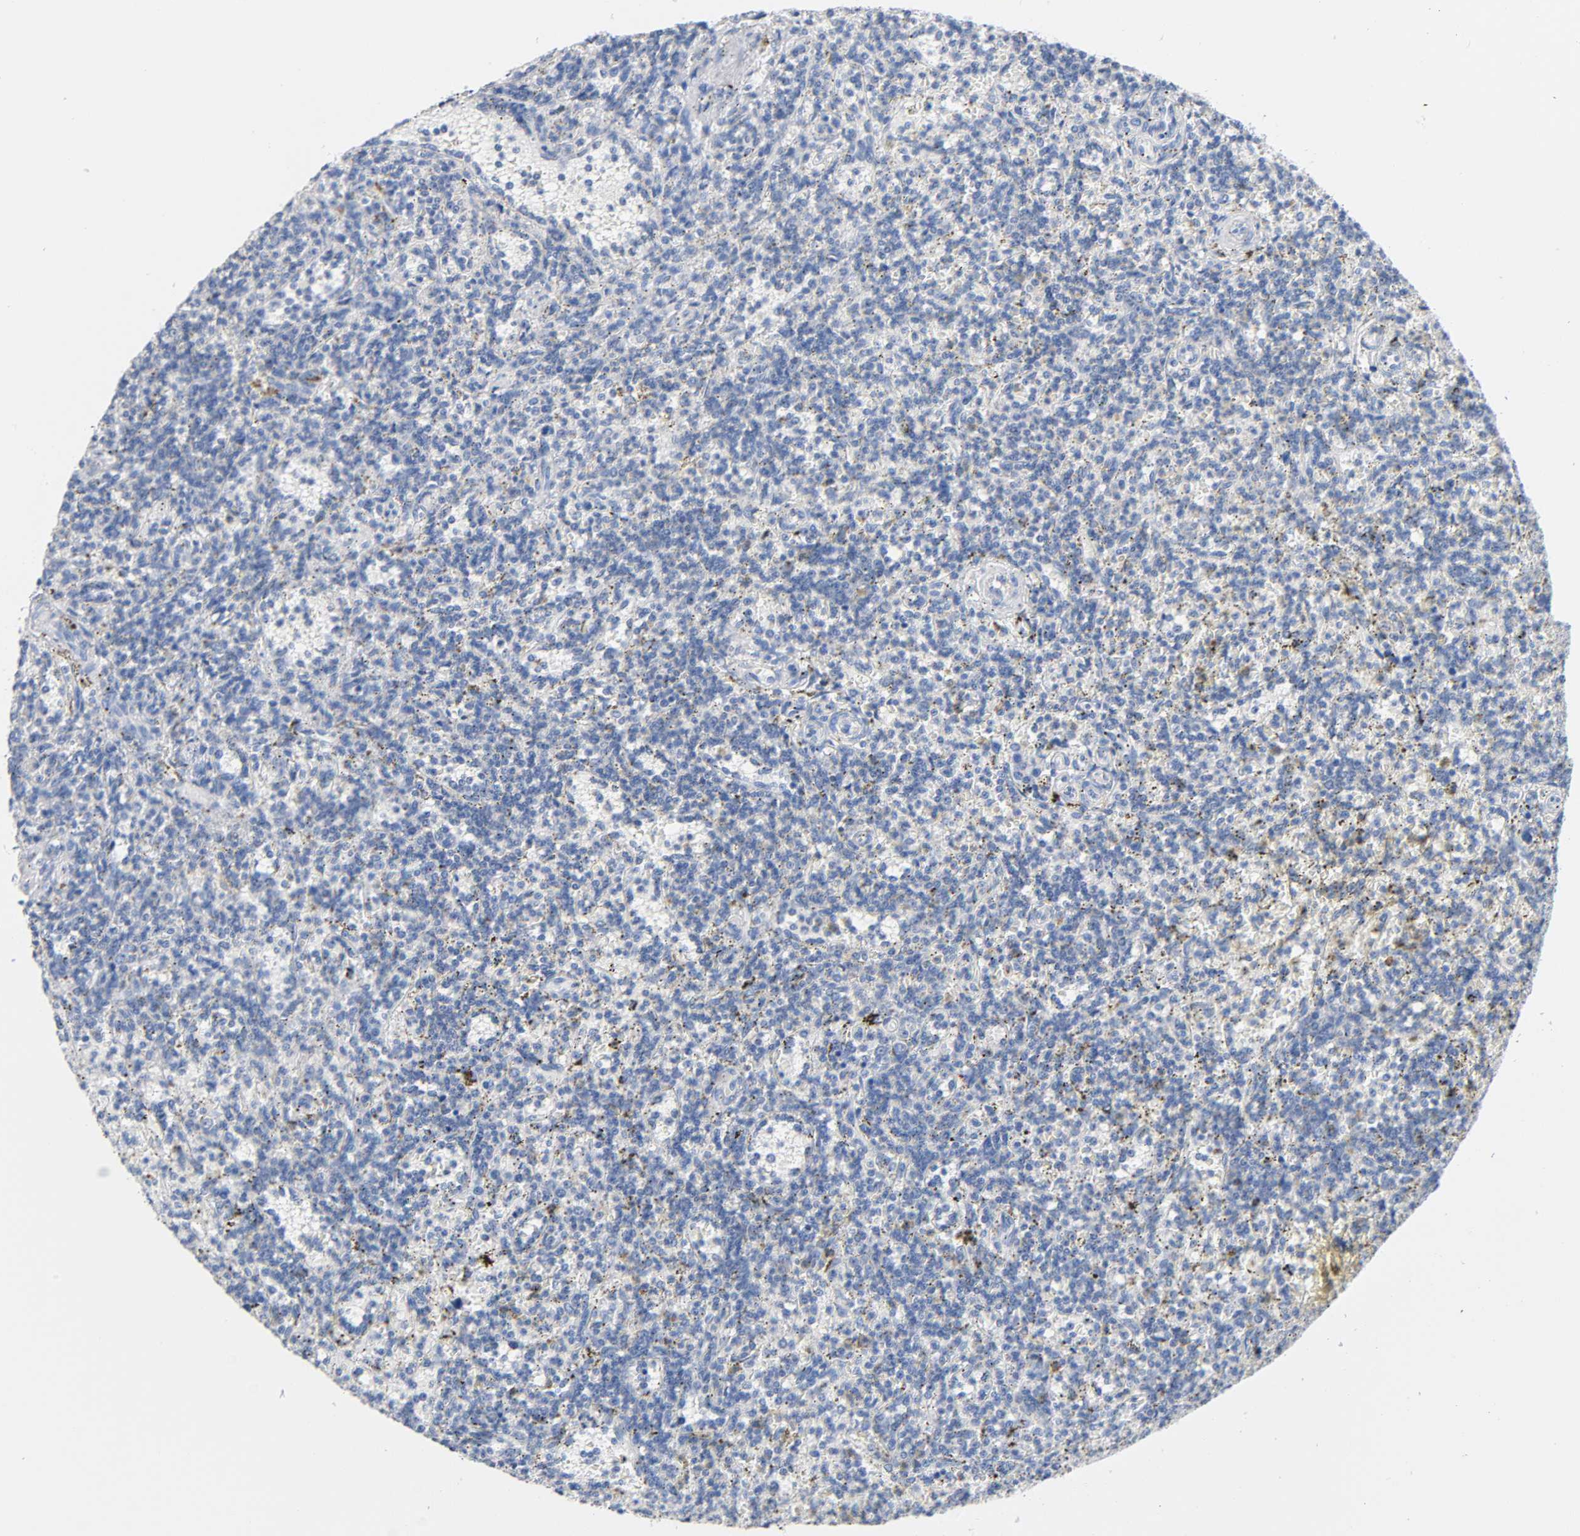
{"staining": {"intensity": "negative", "quantity": "none", "location": "none"}, "tissue": "lymphoma", "cell_type": "Tumor cells", "image_type": "cancer", "snomed": [{"axis": "morphology", "description": "Malignant lymphoma, non-Hodgkin's type, Low grade"}, {"axis": "topography", "description": "Spleen"}], "caption": "Lymphoma was stained to show a protein in brown. There is no significant expression in tumor cells.", "gene": "MALT1", "patient": {"sex": "male", "age": 73}}